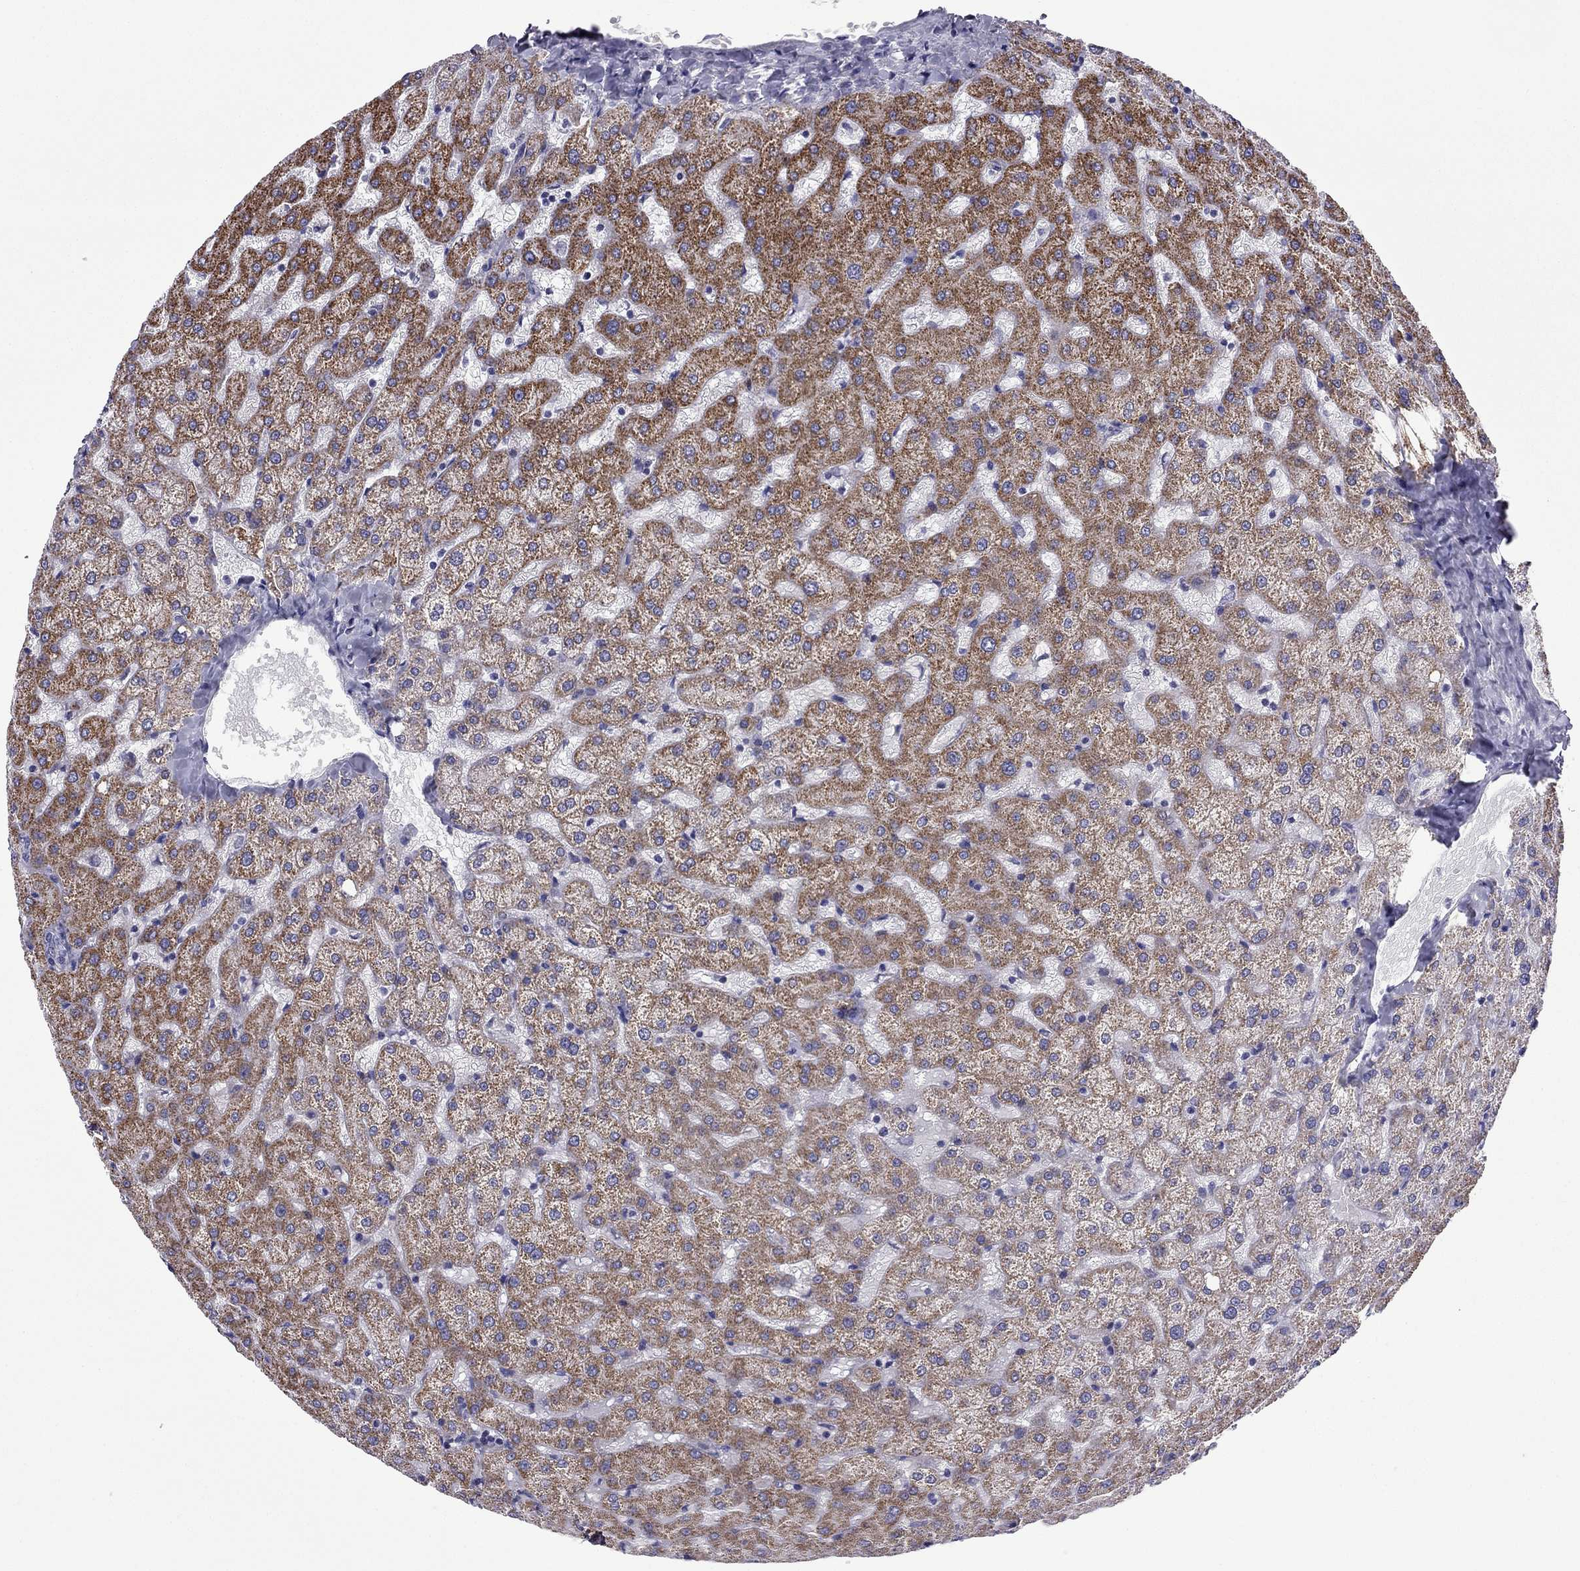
{"staining": {"intensity": "negative", "quantity": "none", "location": "none"}, "tissue": "liver", "cell_type": "Cholangiocytes", "image_type": "normal", "snomed": [{"axis": "morphology", "description": "Normal tissue, NOS"}, {"axis": "topography", "description": "Liver"}], "caption": "A high-resolution micrograph shows immunohistochemistry staining of unremarkable liver, which displays no significant positivity in cholangiocytes.", "gene": "POM121L12", "patient": {"sex": "female", "age": 50}}